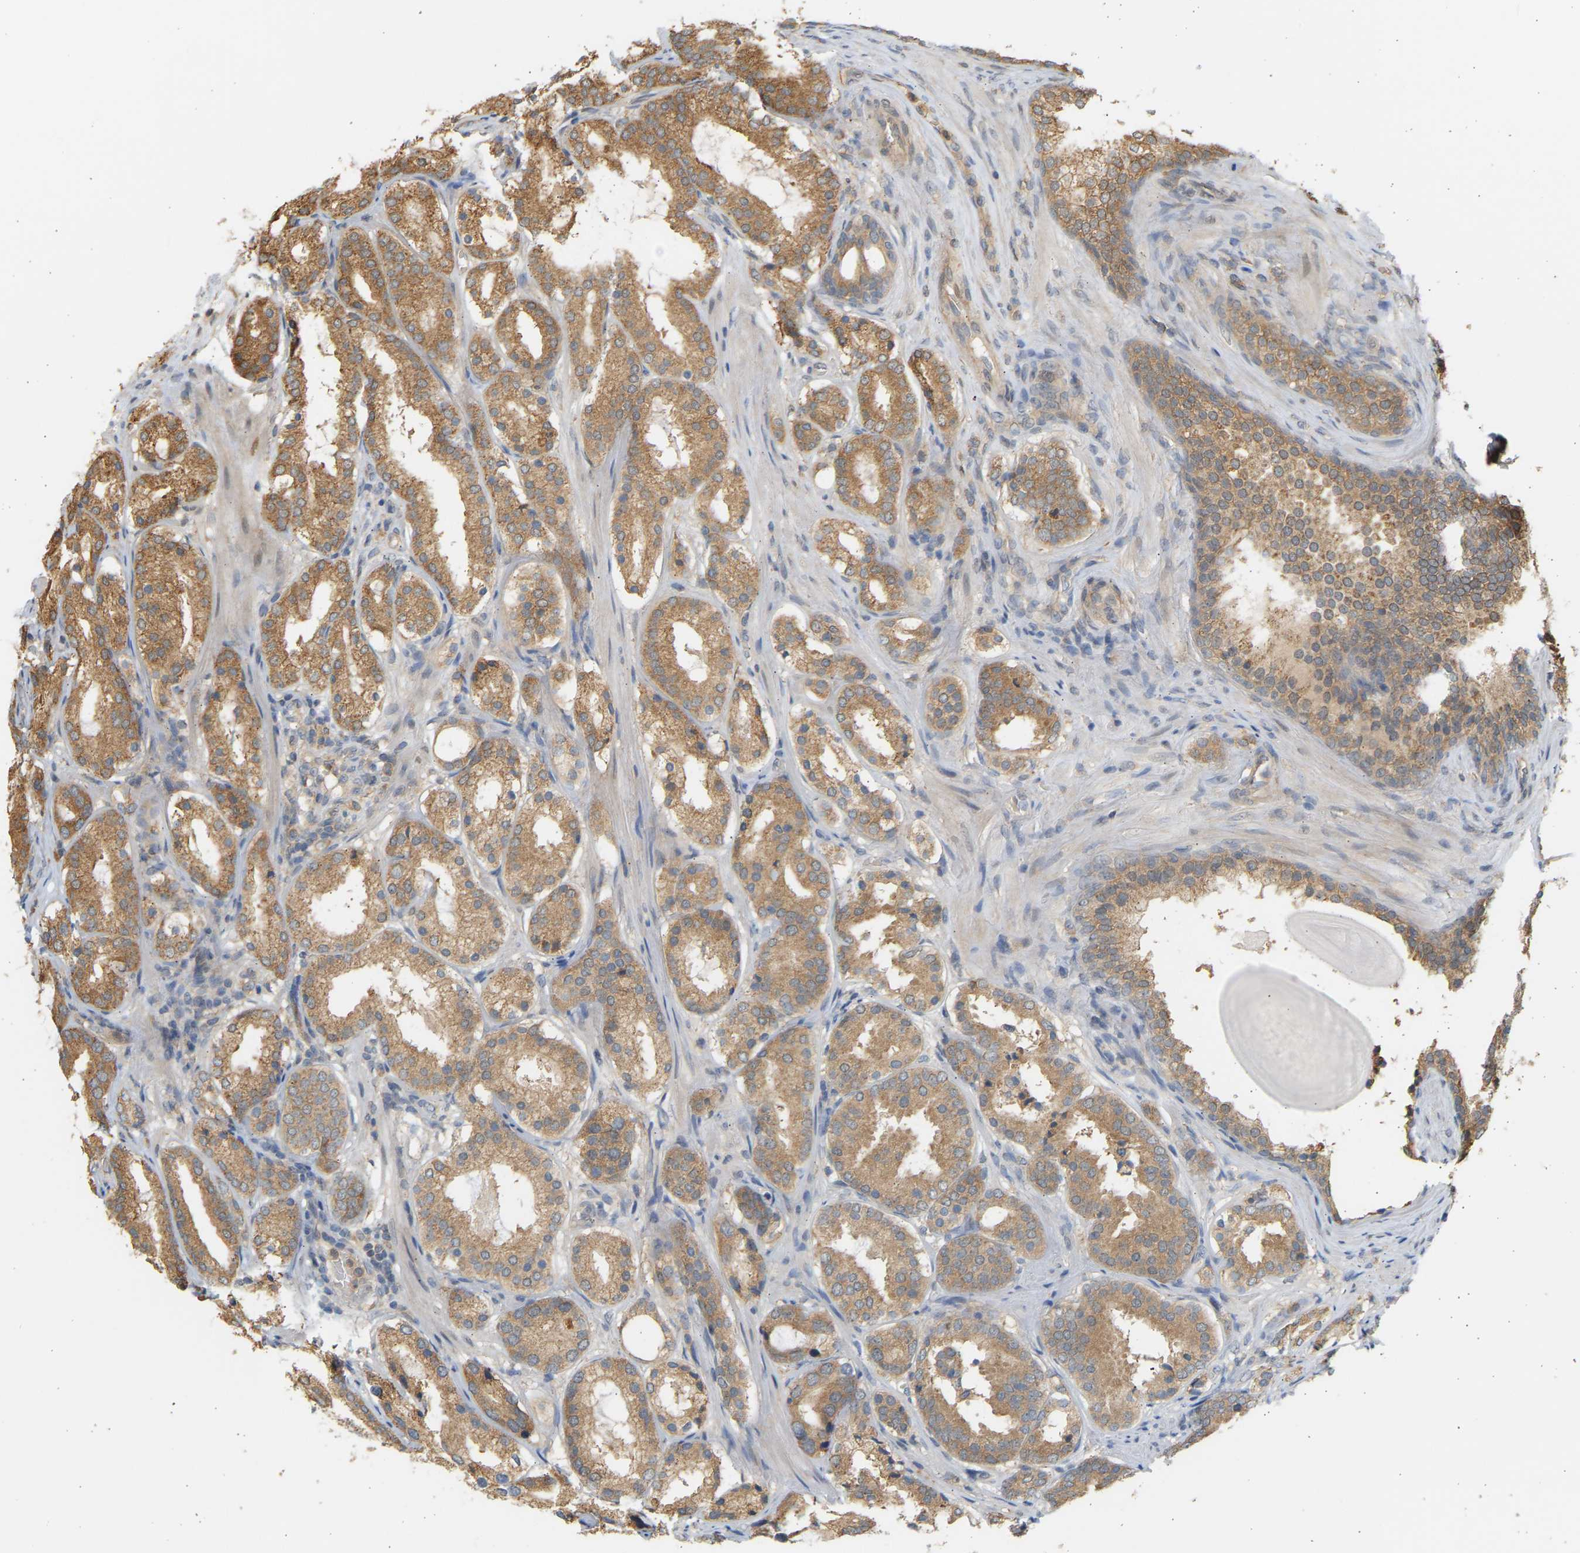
{"staining": {"intensity": "moderate", "quantity": ">75%", "location": "cytoplasmic/membranous"}, "tissue": "prostate cancer", "cell_type": "Tumor cells", "image_type": "cancer", "snomed": [{"axis": "morphology", "description": "Adenocarcinoma, Low grade"}, {"axis": "topography", "description": "Prostate"}], "caption": "Immunohistochemistry histopathology image of neoplastic tissue: prostate adenocarcinoma (low-grade) stained using IHC displays medium levels of moderate protein expression localized specifically in the cytoplasmic/membranous of tumor cells, appearing as a cytoplasmic/membranous brown color.", "gene": "B4GALT6", "patient": {"sex": "male", "age": 69}}